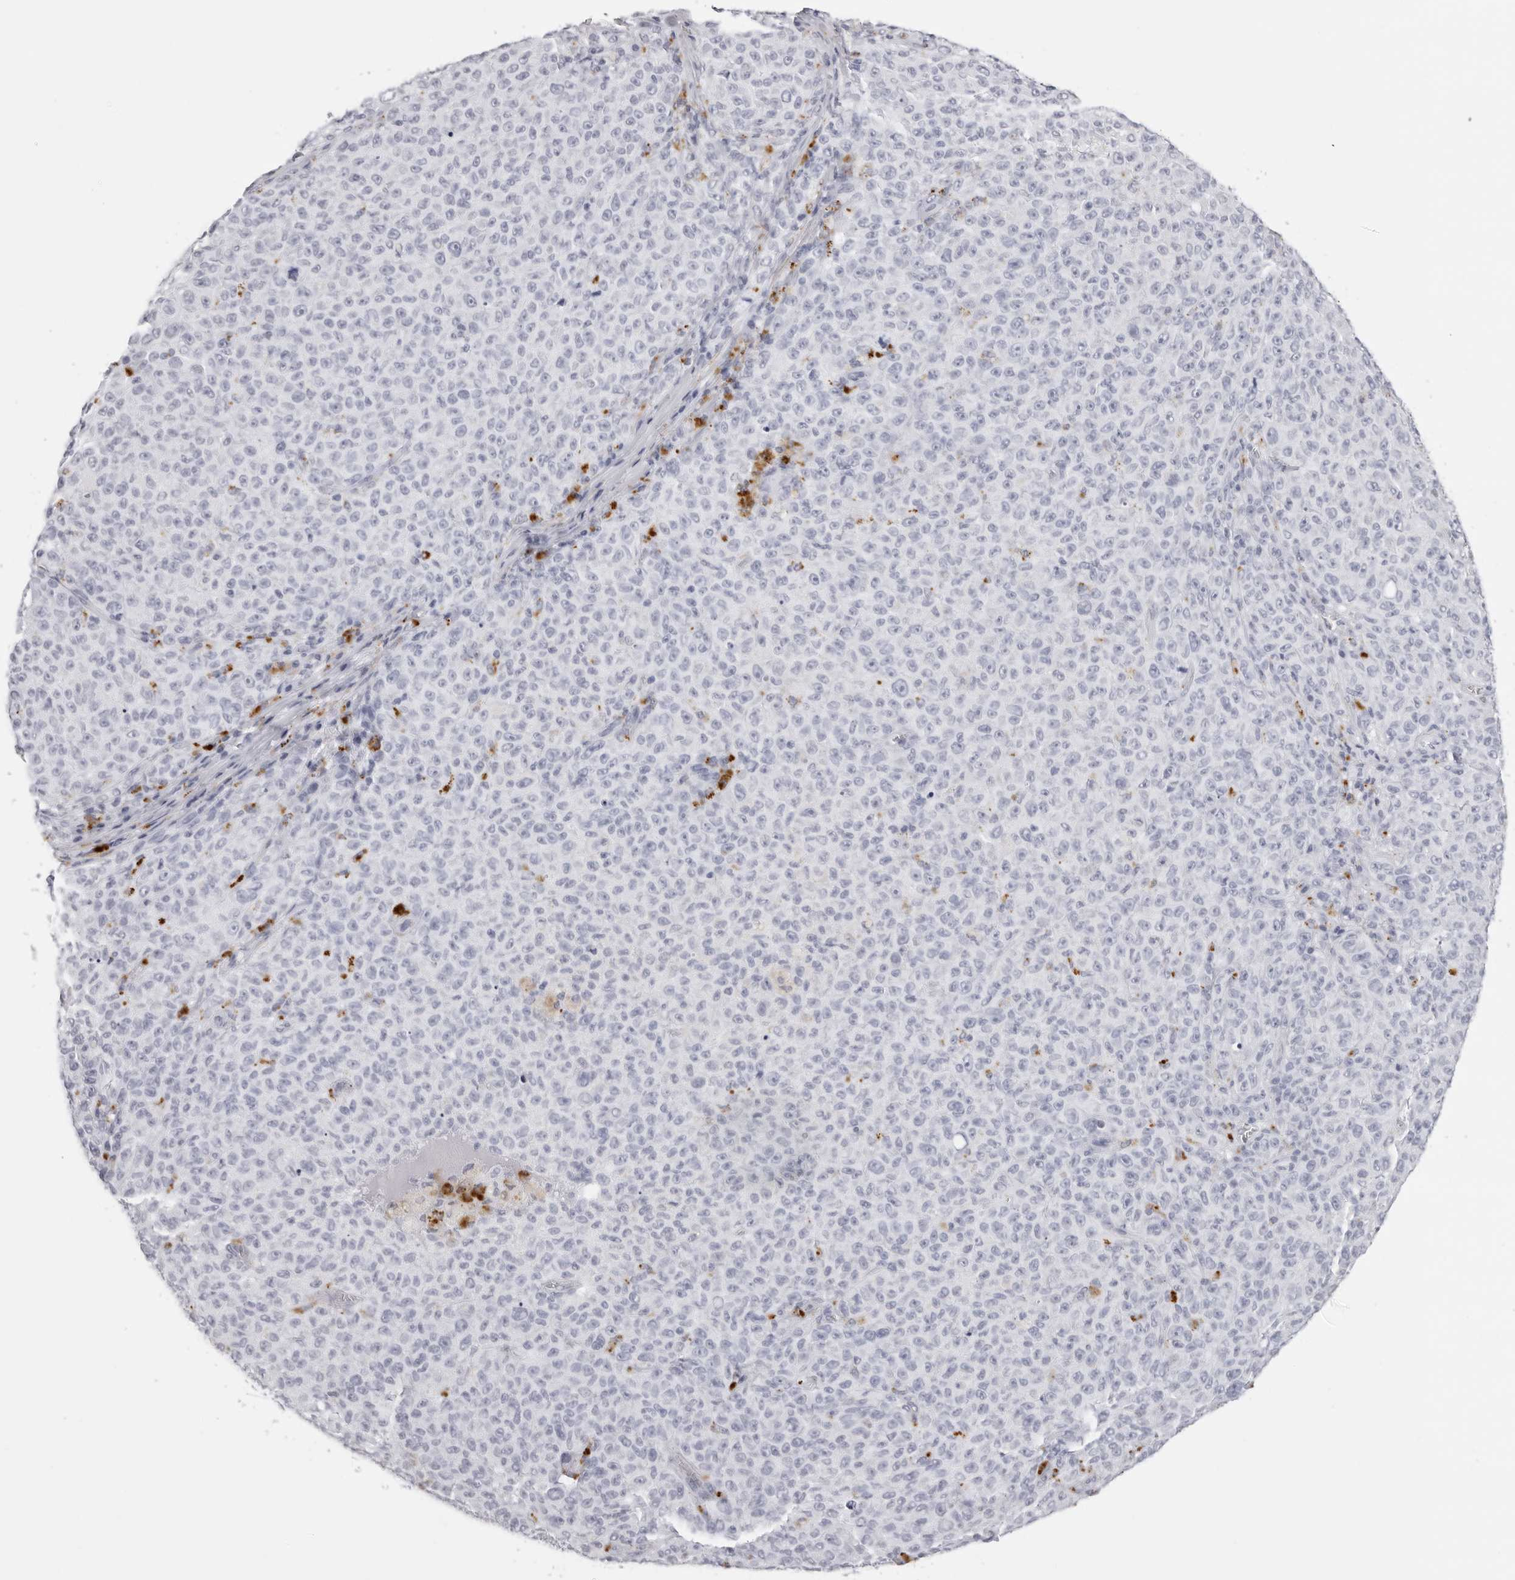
{"staining": {"intensity": "negative", "quantity": "none", "location": "none"}, "tissue": "melanoma", "cell_type": "Tumor cells", "image_type": "cancer", "snomed": [{"axis": "morphology", "description": "Malignant melanoma, NOS"}, {"axis": "topography", "description": "Skin"}], "caption": "This is a image of IHC staining of melanoma, which shows no expression in tumor cells.", "gene": "RHO", "patient": {"sex": "female", "age": 82}}